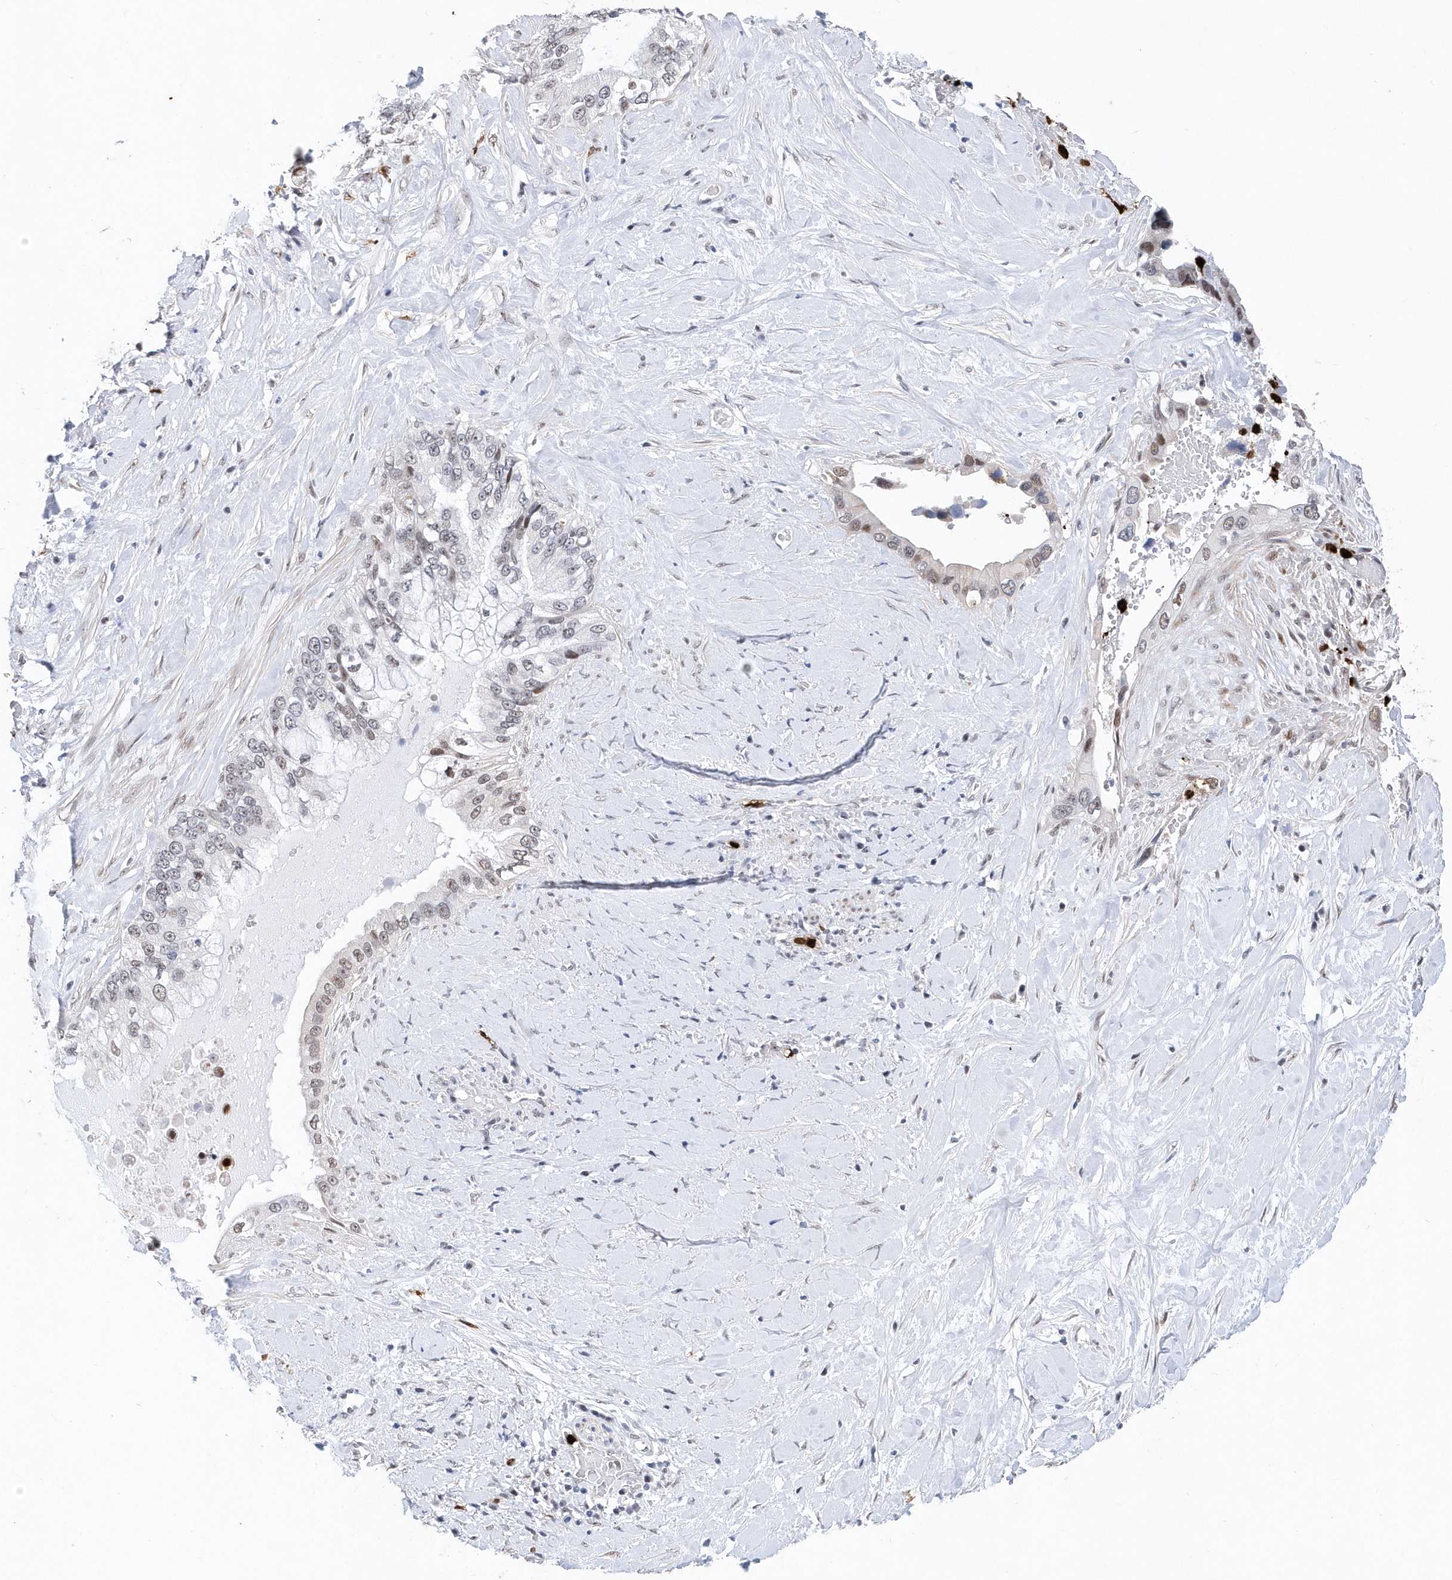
{"staining": {"intensity": "weak", "quantity": "<25%", "location": "nuclear"}, "tissue": "pancreatic cancer", "cell_type": "Tumor cells", "image_type": "cancer", "snomed": [{"axis": "morphology", "description": "Inflammation, NOS"}, {"axis": "morphology", "description": "Adenocarcinoma, NOS"}, {"axis": "topography", "description": "Pancreas"}], "caption": "Protein analysis of pancreatic adenocarcinoma shows no significant positivity in tumor cells.", "gene": "RPP30", "patient": {"sex": "female", "age": 56}}